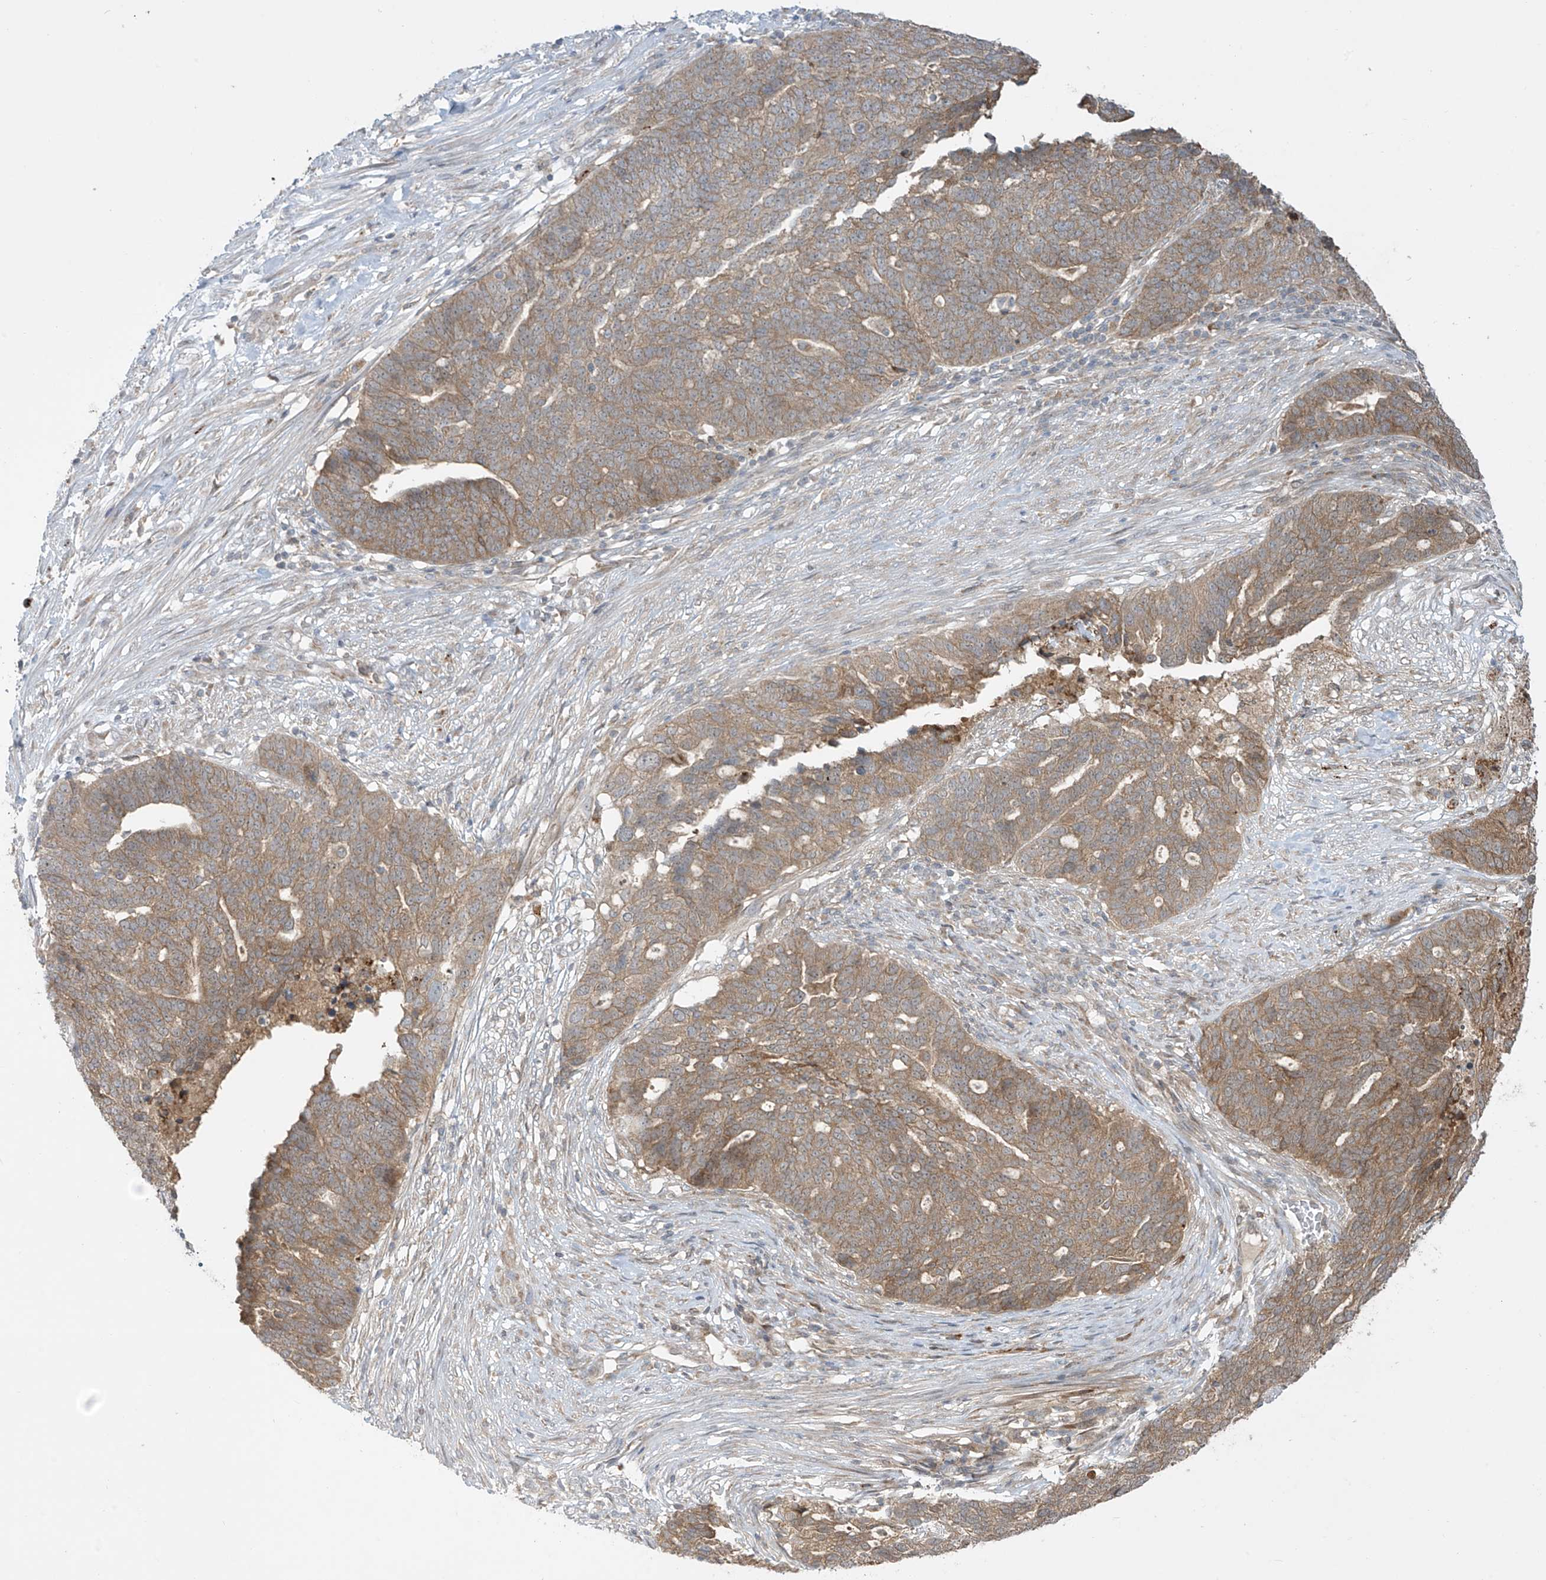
{"staining": {"intensity": "moderate", "quantity": ">75%", "location": "cytoplasmic/membranous"}, "tissue": "ovarian cancer", "cell_type": "Tumor cells", "image_type": "cancer", "snomed": [{"axis": "morphology", "description": "Cystadenocarcinoma, serous, NOS"}, {"axis": "topography", "description": "Ovary"}], "caption": "High-magnification brightfield microscopy of ovarian cancer stained with DAB (brown) and counterstained with hematoxylin (blue). tumor cells exhibit moderate cytoplasmic/membranous positivity is seen in approximately>75% of cells. (Brightfield microscopy of DAB IHC at high magnification).", "gene": "PPAT", "patient": {"sex": "female", "age": 59}}